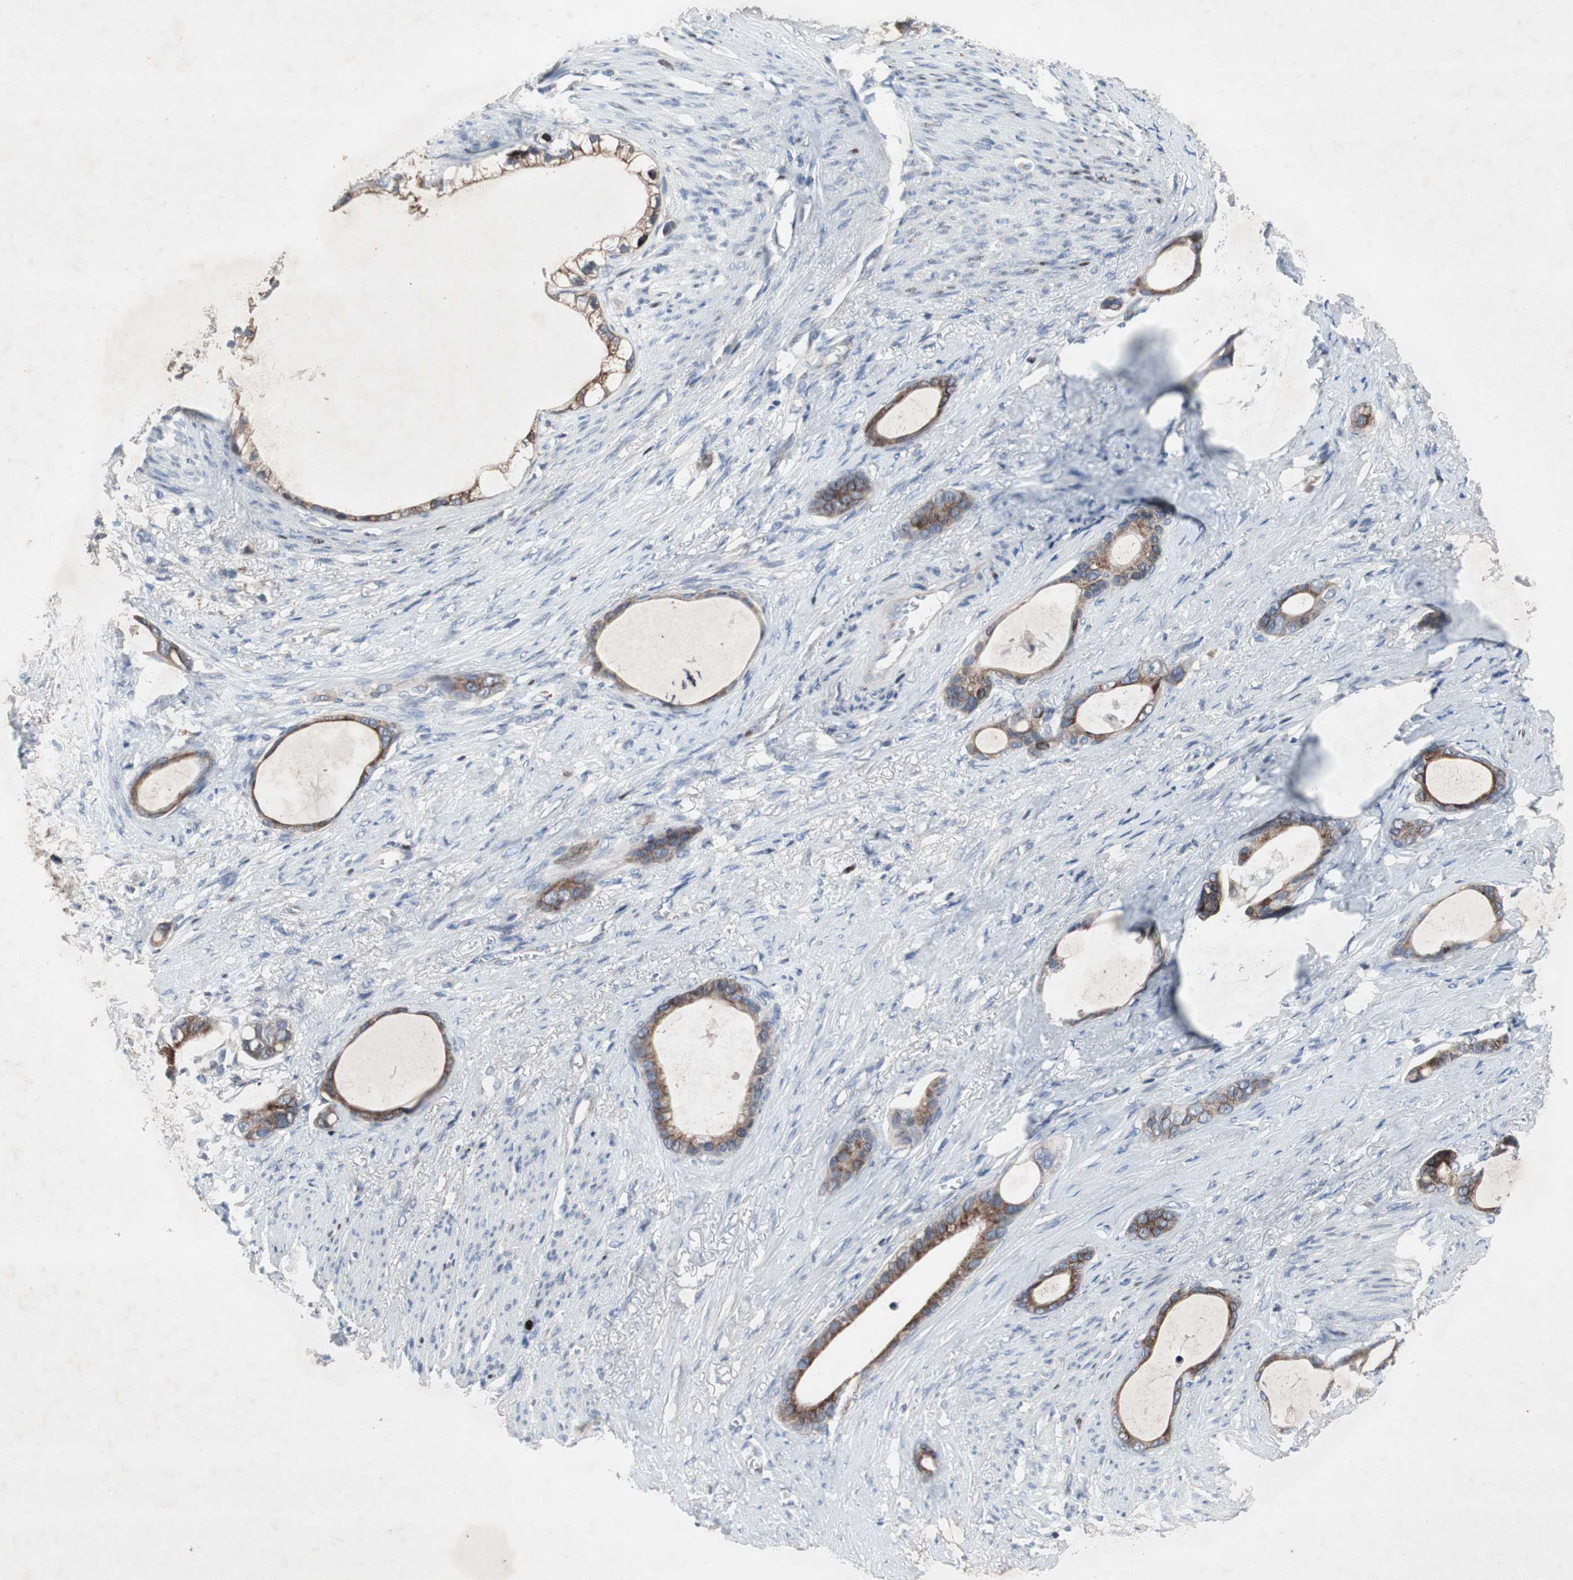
{"staining": {"intensity": "moderate", "quantity": ">75%", "location": "cytoplasmic/membranous"}, "tissue": "stomach cancer", "cell_type": "Tumor cells", "image_type": "cancer", "snomed": [{"axis": "morphology", "description": "Adenocarcinoma, NOS"}, {"axis": "topography", "description": "Stomach"}], "caption": "Stomach adenocarcinoma stained for a protein demonstrates moderate cytoplasmic/membranous positivity in tumor cells. The staining is performed using DAB (3,3'-diaminobenzidine) brown chromogen to label protein expression. The nuclei are counter-stained blue using hematoxylin.", "gene": "MUTYH", "patient": {"sex": "female", "age": 75}}